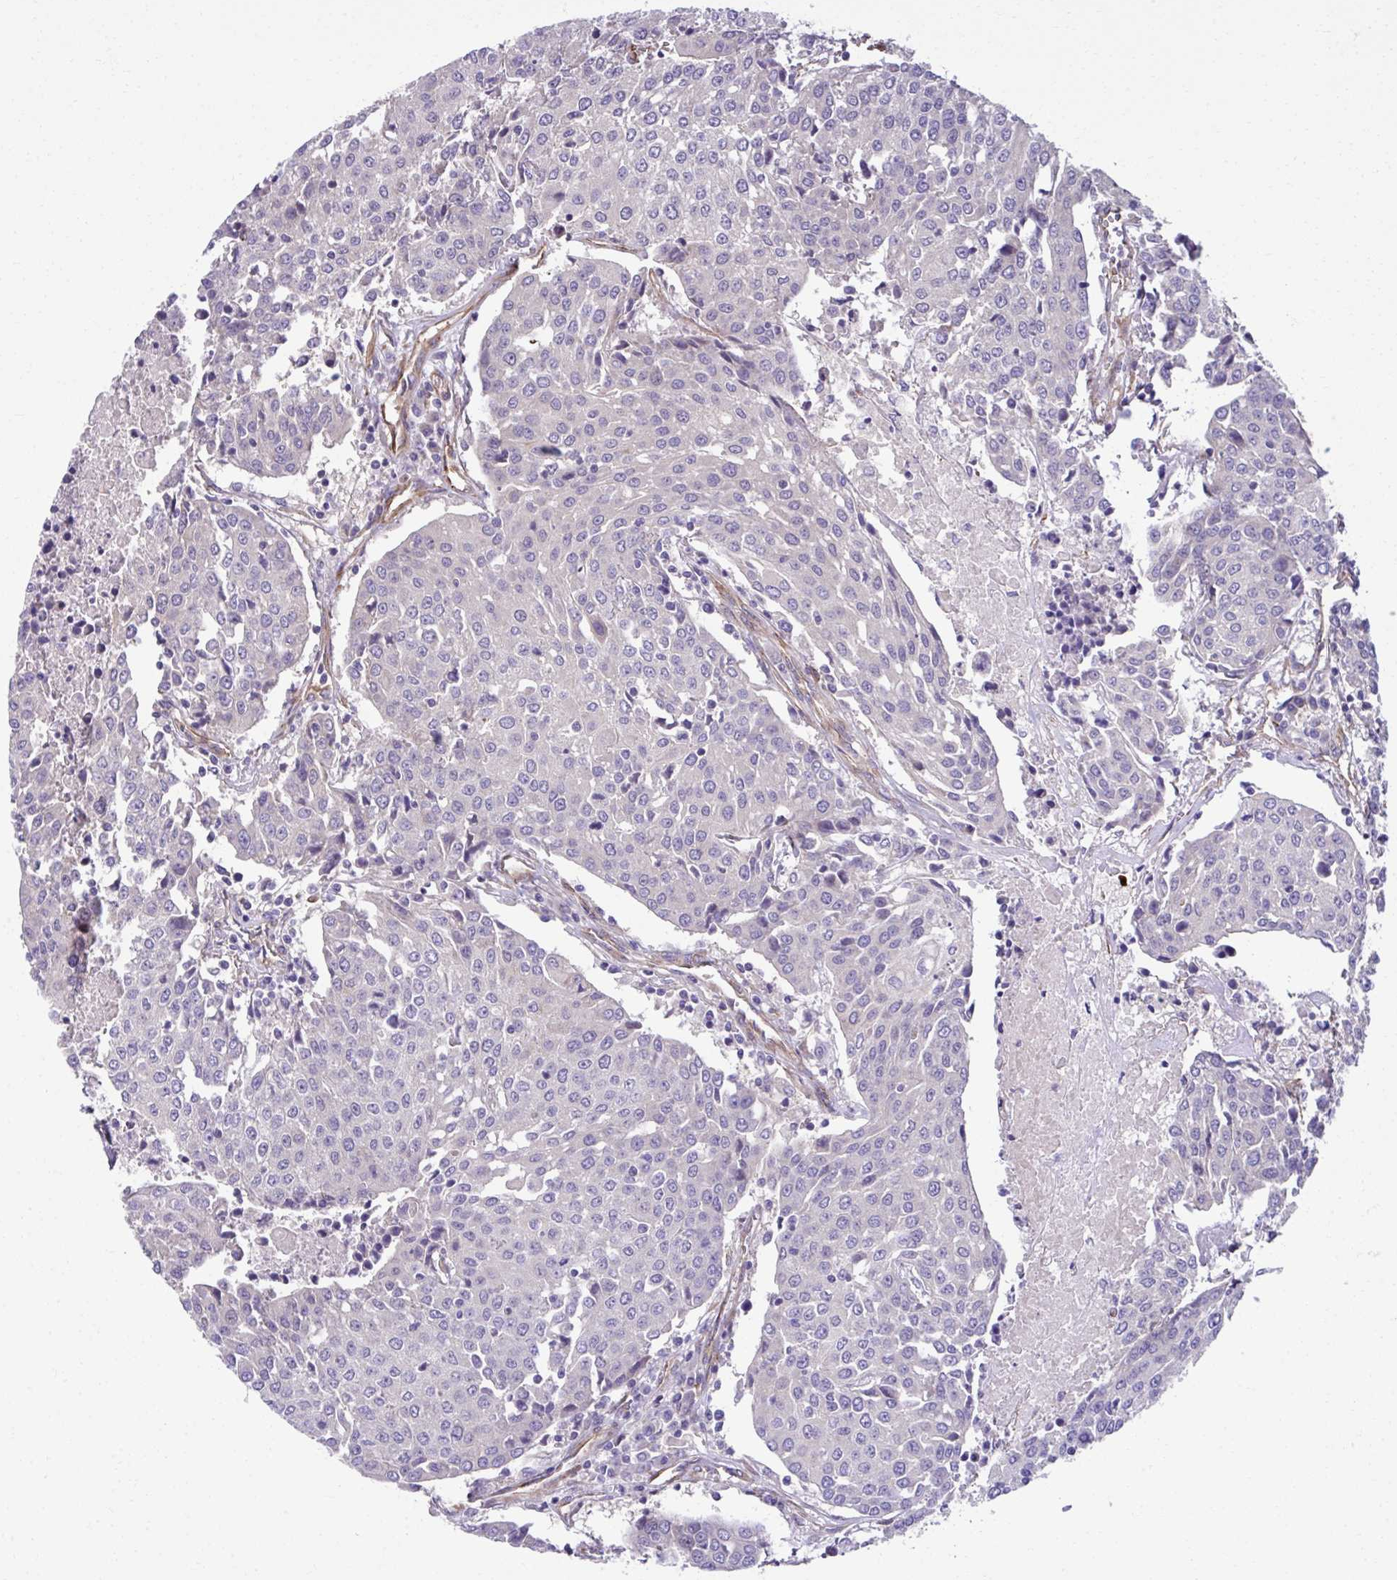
{"staining": {"intensity": "negative", "quantity": "none", "location": "none"}, "tissue": "urothelial cancer", "cell_type": "Tumor cells", "image_type": "cancer", "snomed": [{"axis": "morphology", "description": "Urothelial carcinoma, High grade"}, {"axis": "topography", "description": "Urinary bladder"}], "caption": "Tumor cells are negative for protein expression in human urothelial cancer.", "gene": "TRIM52", "patient": {"sex": "female", "age": 85}}